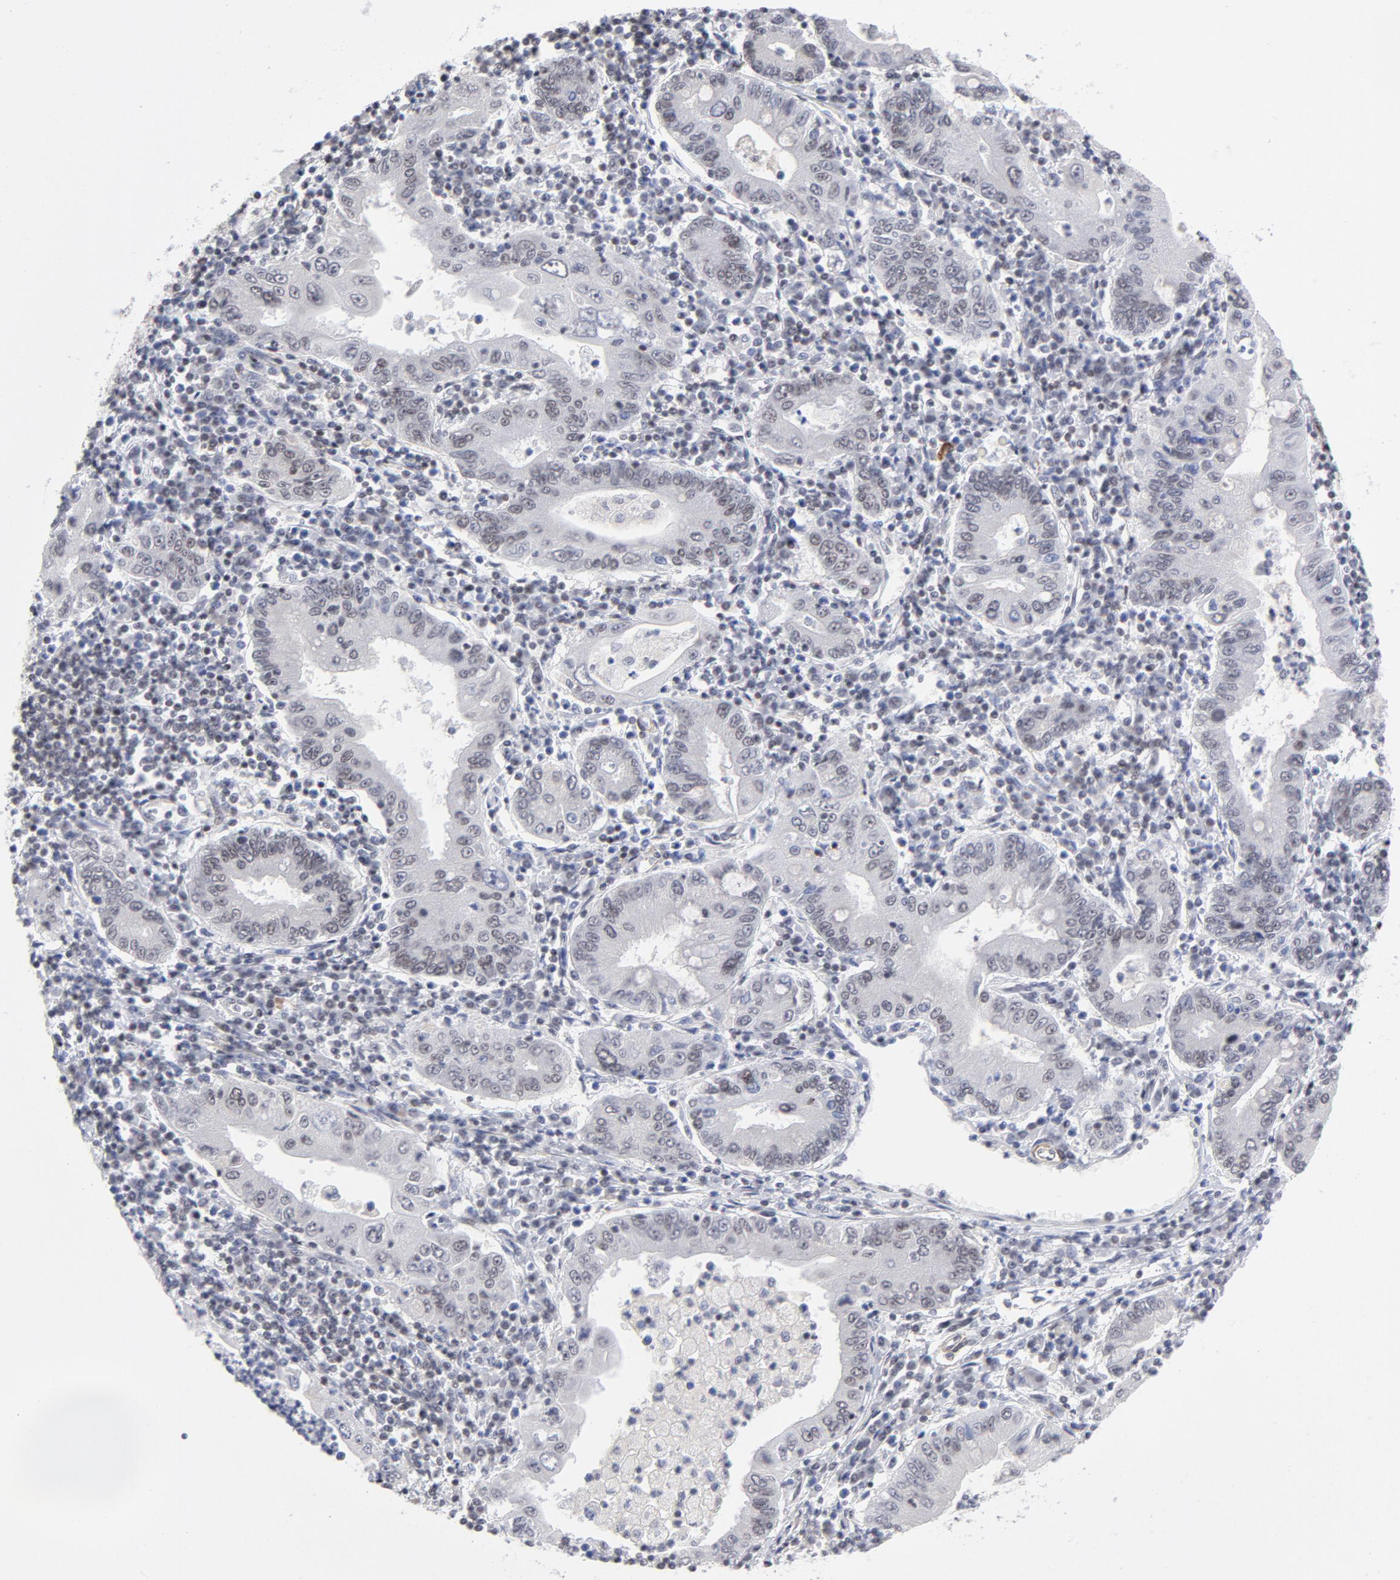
{"staining": {"intensity": "negative", "quantity": "none", "location": "none"}, "tissue": "stomach cancer", "cell_type": "Tumor cells", "image_type": "cancer", "snomed": [{"axis": "morphology", "description": "Normal tissue, NOS"}, {"axis": "morphology", "description": "Adenocarcinoma, NOS"}, {"axis": "topography", "description": "Esophagus"}, {"axis": "topography", "description": "Stomach, upper"}, {"axis": "topography", "description": "Peripheral nerve tissue"}], "caption": "Photomicrograph shows no significant protein expression in tumor cells of stomach cancer (adenocarcinoma). (Brightfield microscopy of DAB IHC at high magnification).", "gene": "CTCF", "patient": {"sex": "male", "age": 62}}